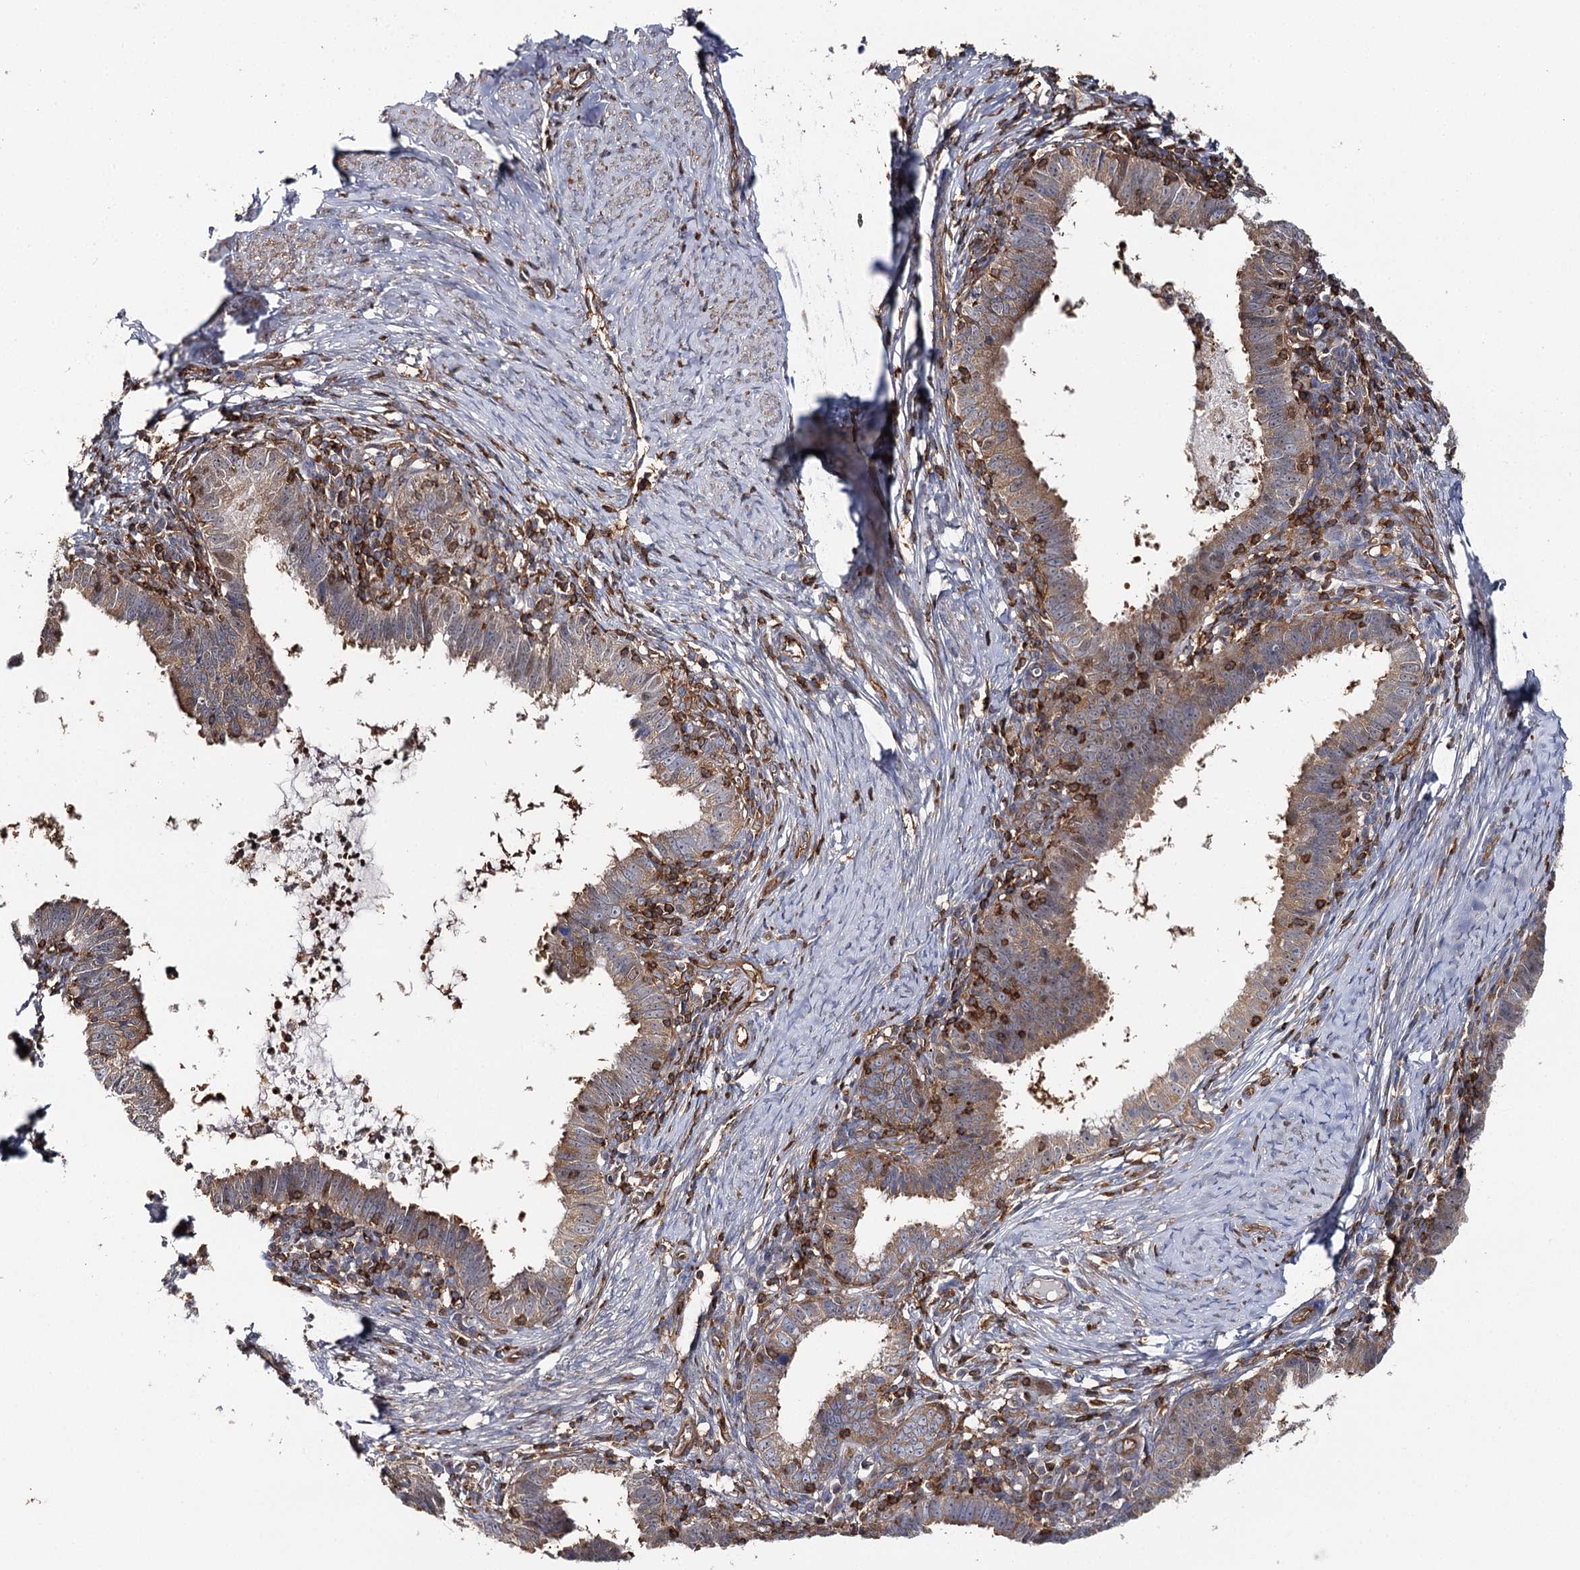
{"staining": {"intensity": "moderate", "quantity": ">75%", "location": "cytoplasmic/membranous"}, "tissue": "cervical cancer", "cell_type": "Tumor cells", "image_type": "cancer", "snomed": [{"axis": "morphology", "description": "Adenocarcinoma, NOS"}, {"axis": "topography", "description": "Cervix"}], "caption": "Protein analysis of cervical cancer tissue displays moderate cytoplasmic/membranous expression in about >75% of tumor cells.", "gene": "SEC24B", "patient": {"sex": "female", "age": 36}}